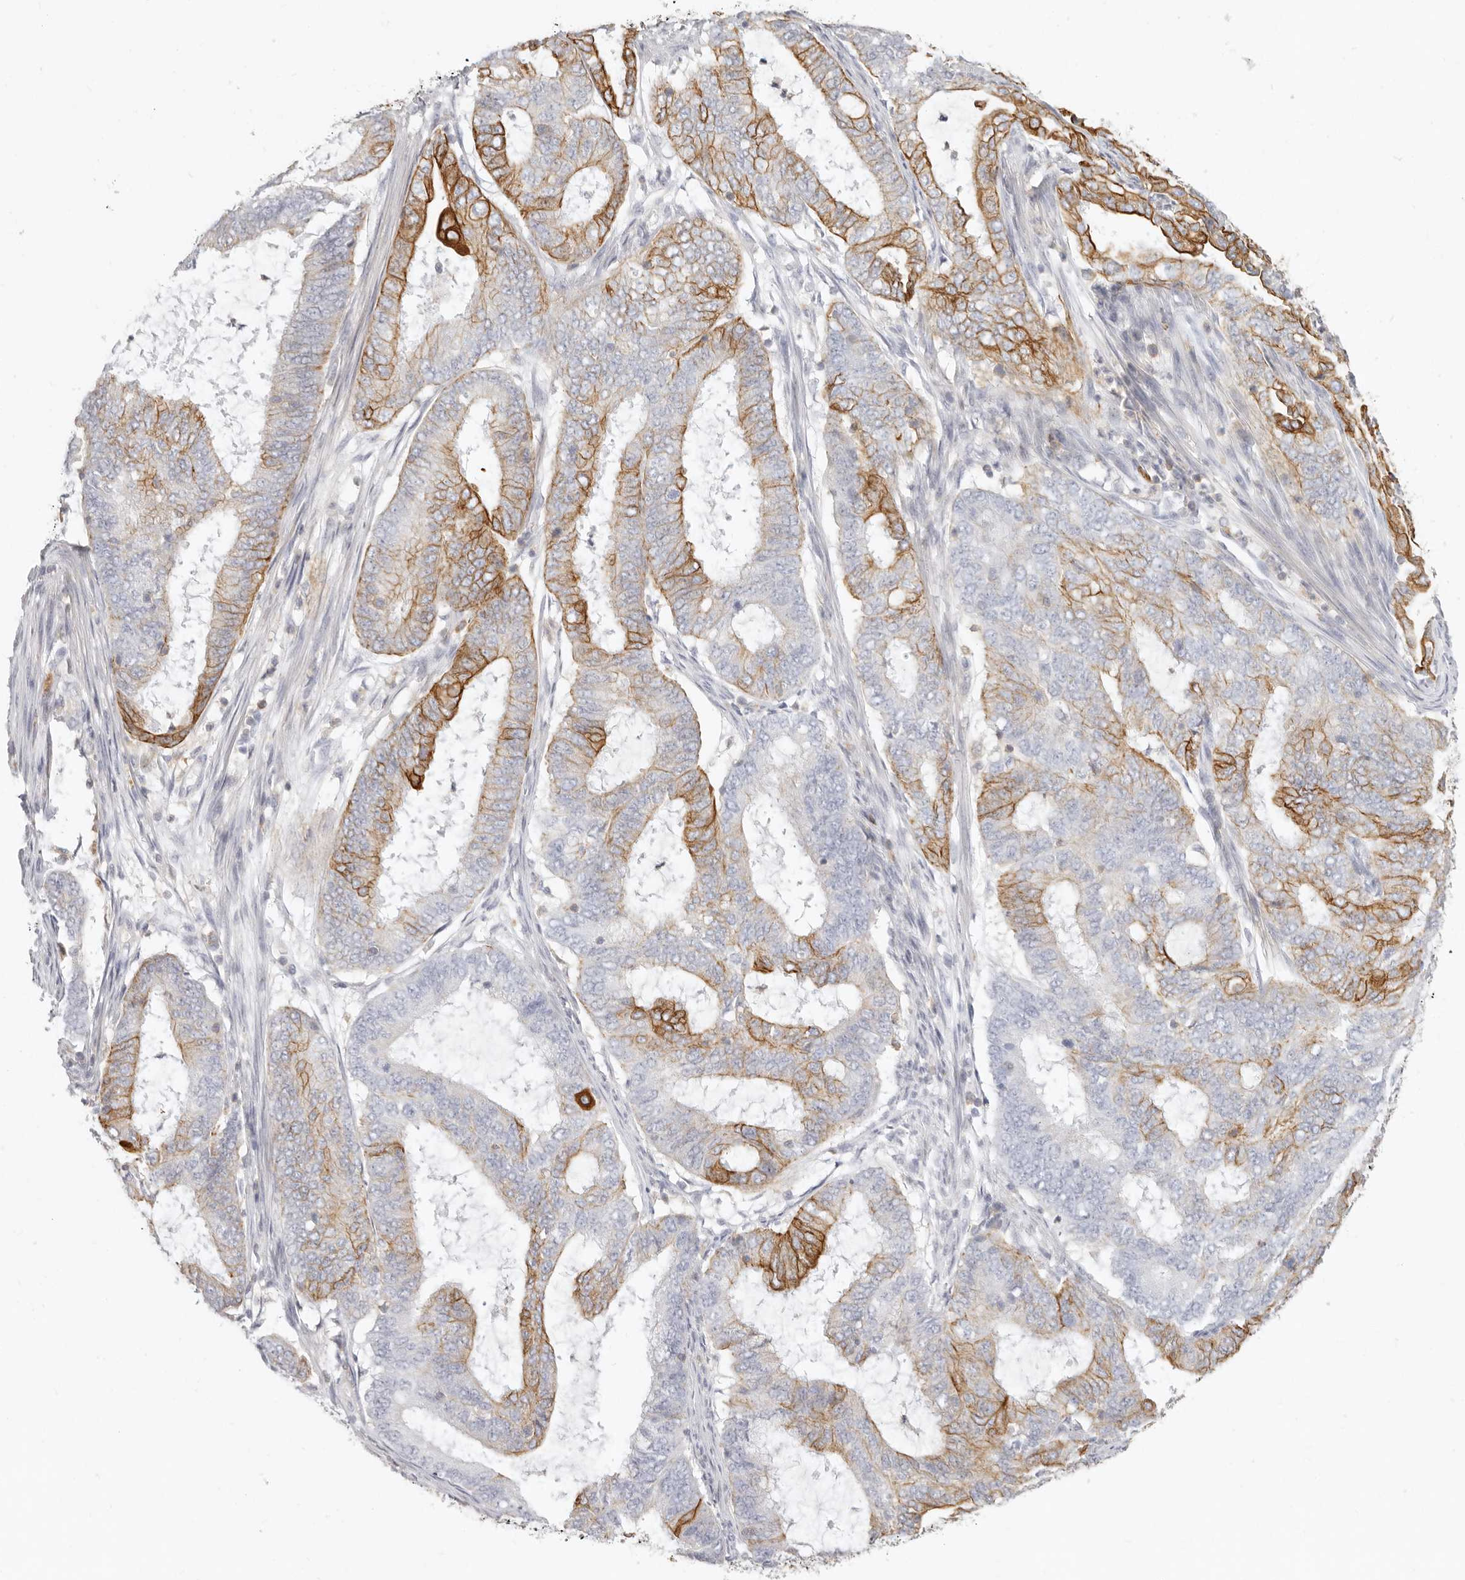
{"staining": {"intensity": "strong", "quantity": "25%-75%", "location": "cytoplasmic/membranous"}, "tissue": "endometrial cancer", "cell_type": "Tumor cells", "image_type": "cancer", "snomed": [{"axis": "morphology", "description": "Adenocarcinoma, NOS"}, {"axis": "topography", "description": "Endometrium"}], "caption": "The micrograph shows immunohistochemical staining of endometrial cancer. There is strong cytoplasmic/membranous positivity is seen in about 25%-75% of tumor cells.", "gene": "NIBAN1", "patient": {"sex": "female", "age": 51}}